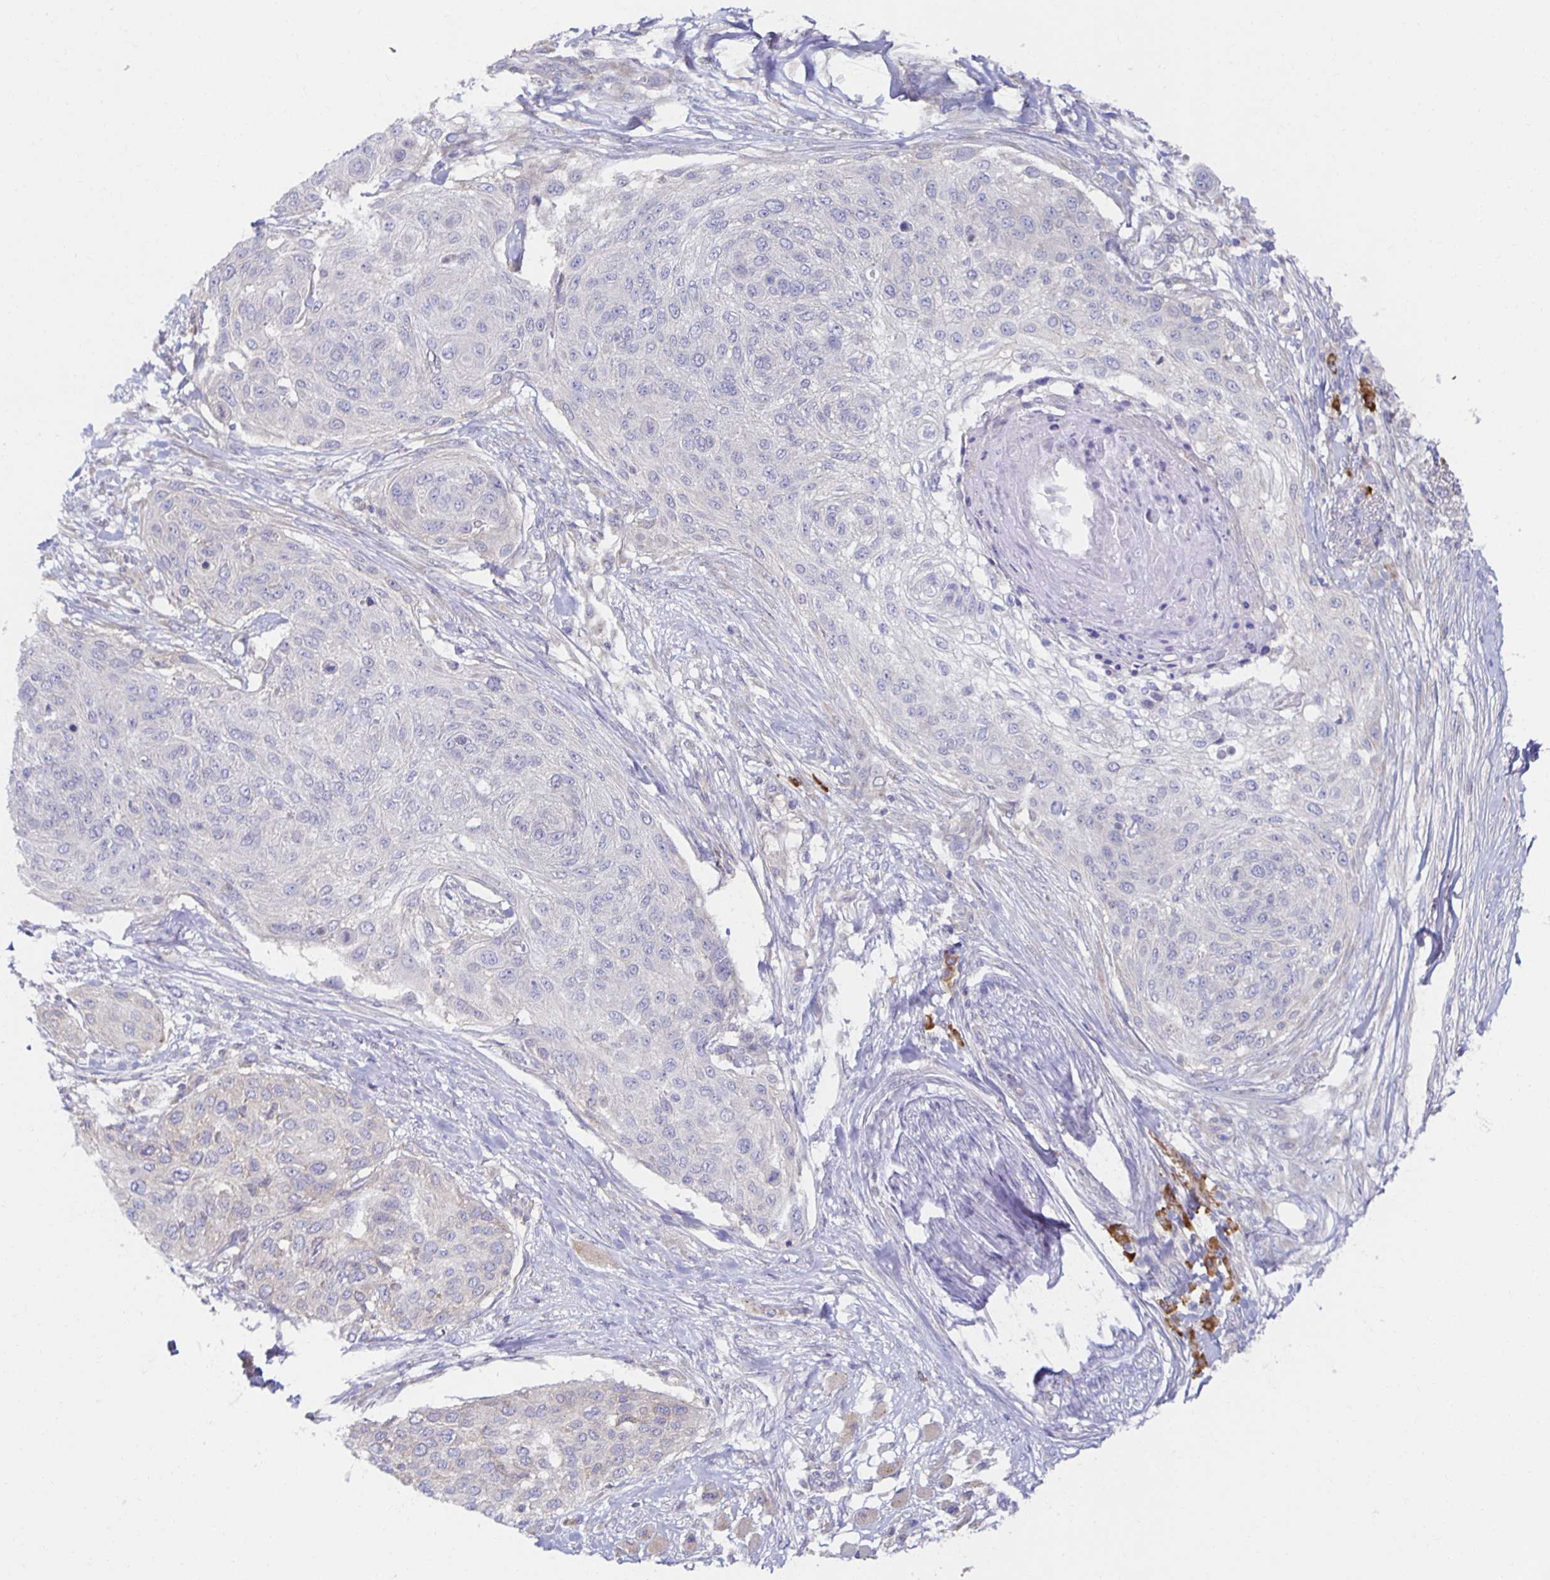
{"staining": {"intensity": "negative", "quantity": "none", "location": "none"}, "tissue": "skin cancer", "cell_type": "Tumor cells", "image_type": "cancer", "snomed": [{"axis": "morphology", "description": "Squamous cell carcinoma, NOS"}, {"axis": "topography", "description": "Skin"}], "caption": "An image of human skin cancer (squamous cell carcinoma) is negative for staining in tumor cells.", "gene": "BAD", "patient": {"sex": "female", "age": 87}}